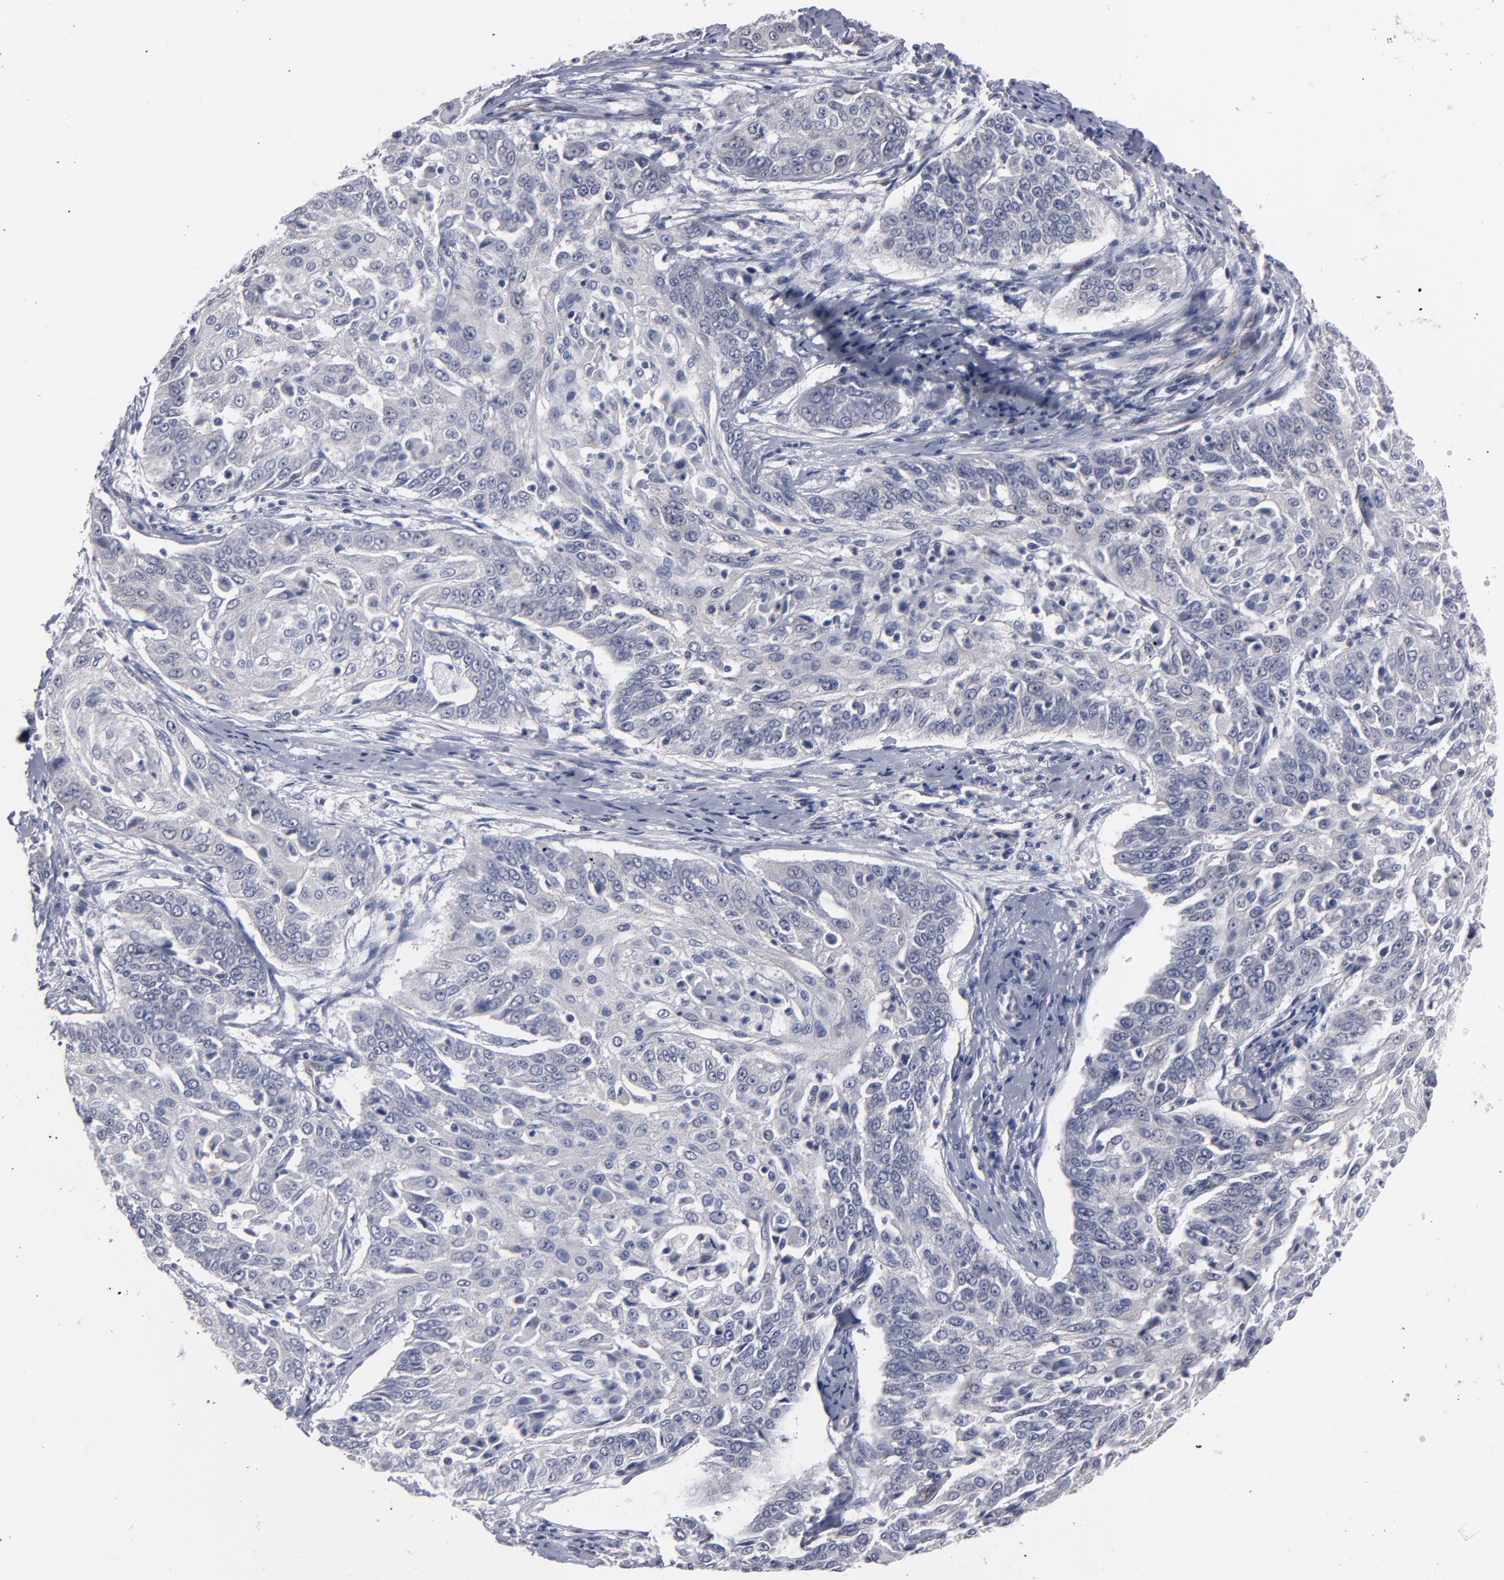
{"staining": {"intensity": "negative", "quantity": "none", "location": "none"}, "tissue": "cervical cancer", "cell_type": "Tumor cells", "image_type": "cancer", "snomed": [{"axis": "morphology", "description": "Squamous cell carcinoma, NOS"}, {"axis": "topography", "description": "Cervix"}], "caption": "The image reveals no significant positivity in tumor cells of cervical squamous cell carcinoma.", "gene": "ZNF175", "patient": {"sex": "female", "age": 64}}